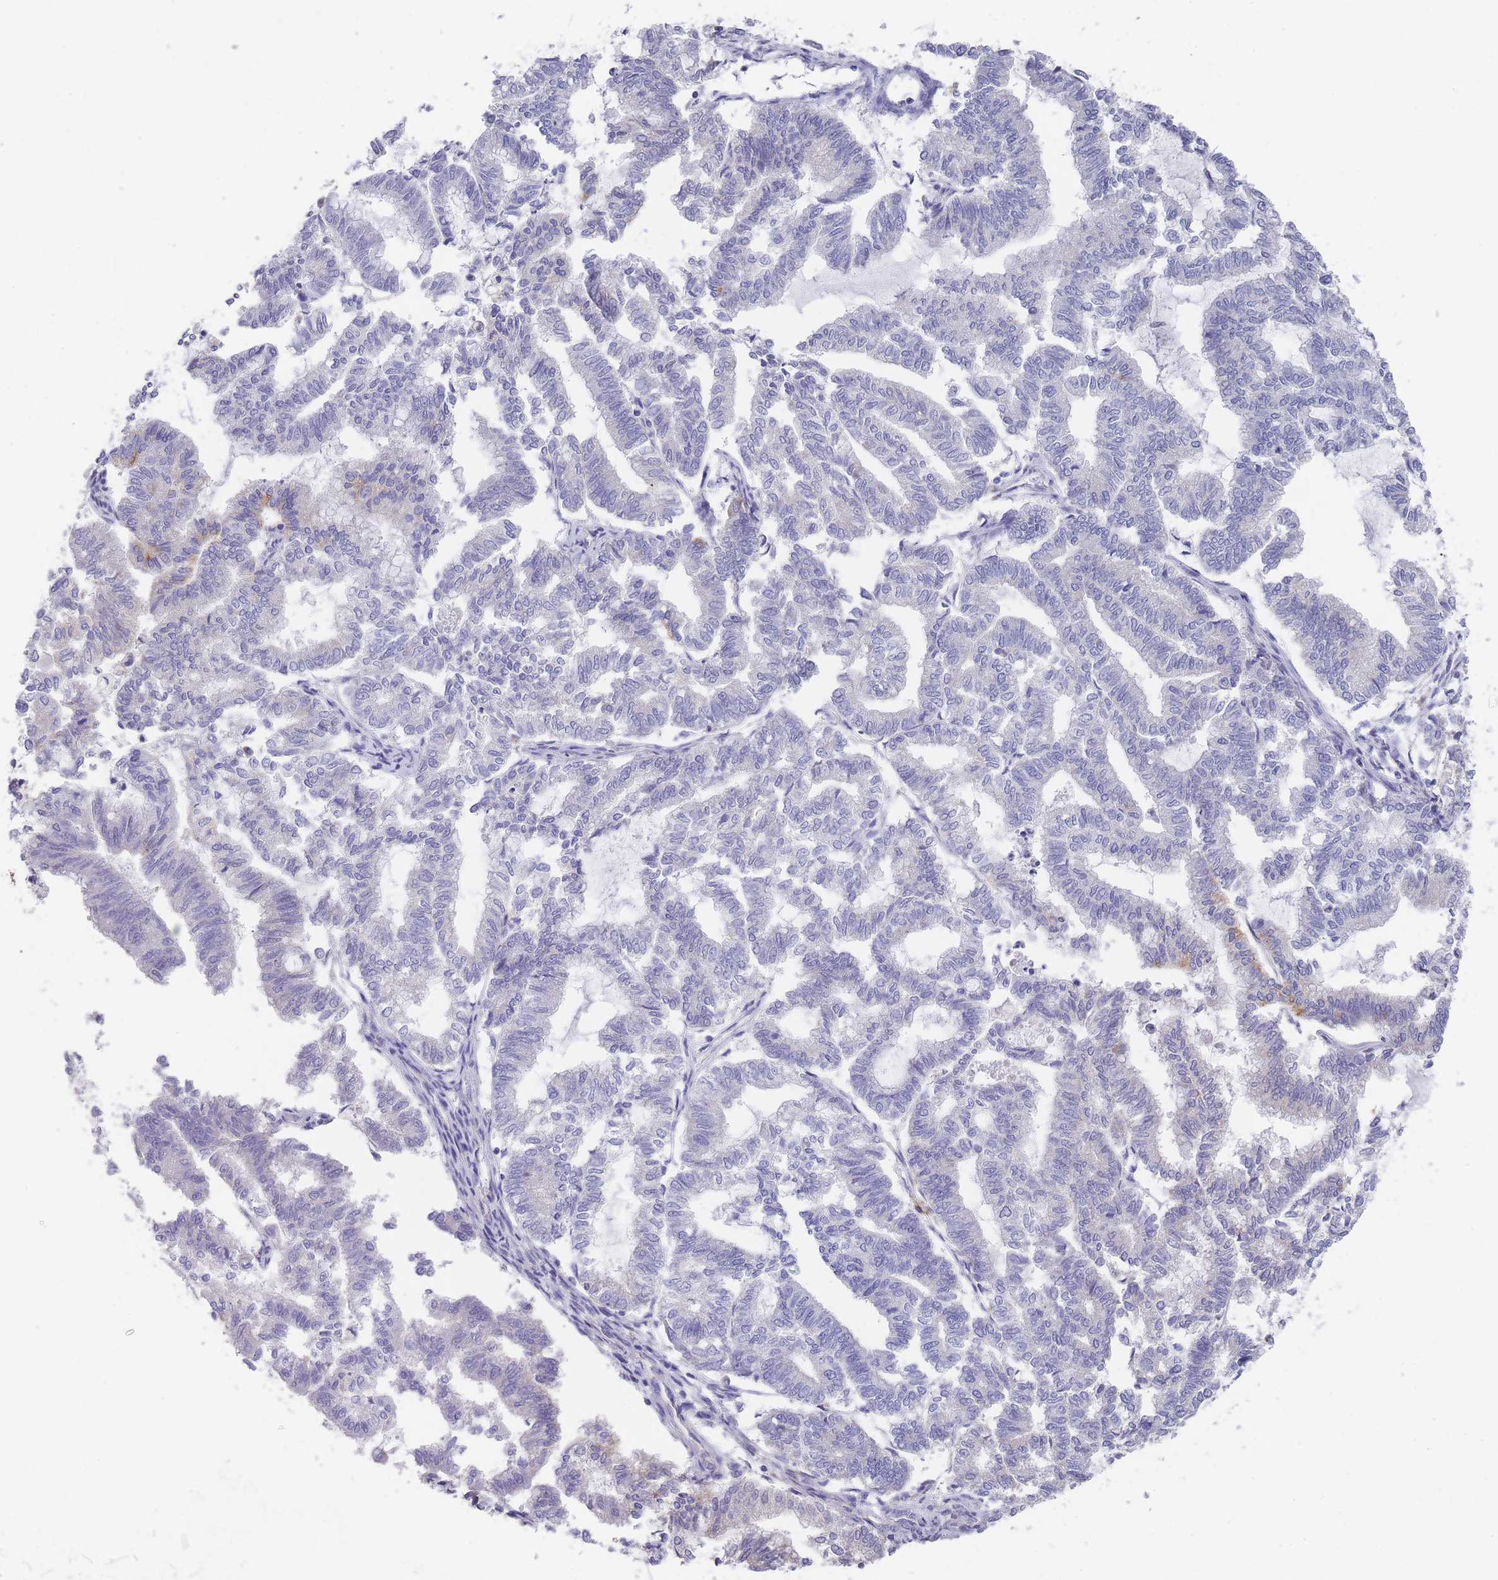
{"staining": {"intensity": "negative", "quantity": "none", "location": "none"}, "tissue": "endometrial cancer", "cell_type": "Tumor cells", "image_type": "cancer", "snomed": [{"axis": "morphology", "description": "Adenocarcinoma, NOS"}, {"axis": "topography", "description": "Endometrium"}], "caption": "This is an IHC image of human endometrial adenocarcinoma. There is no staining in tumor cells.", "gene": "SCCPDH", "patient": {"sex": "female", "age": 79}}